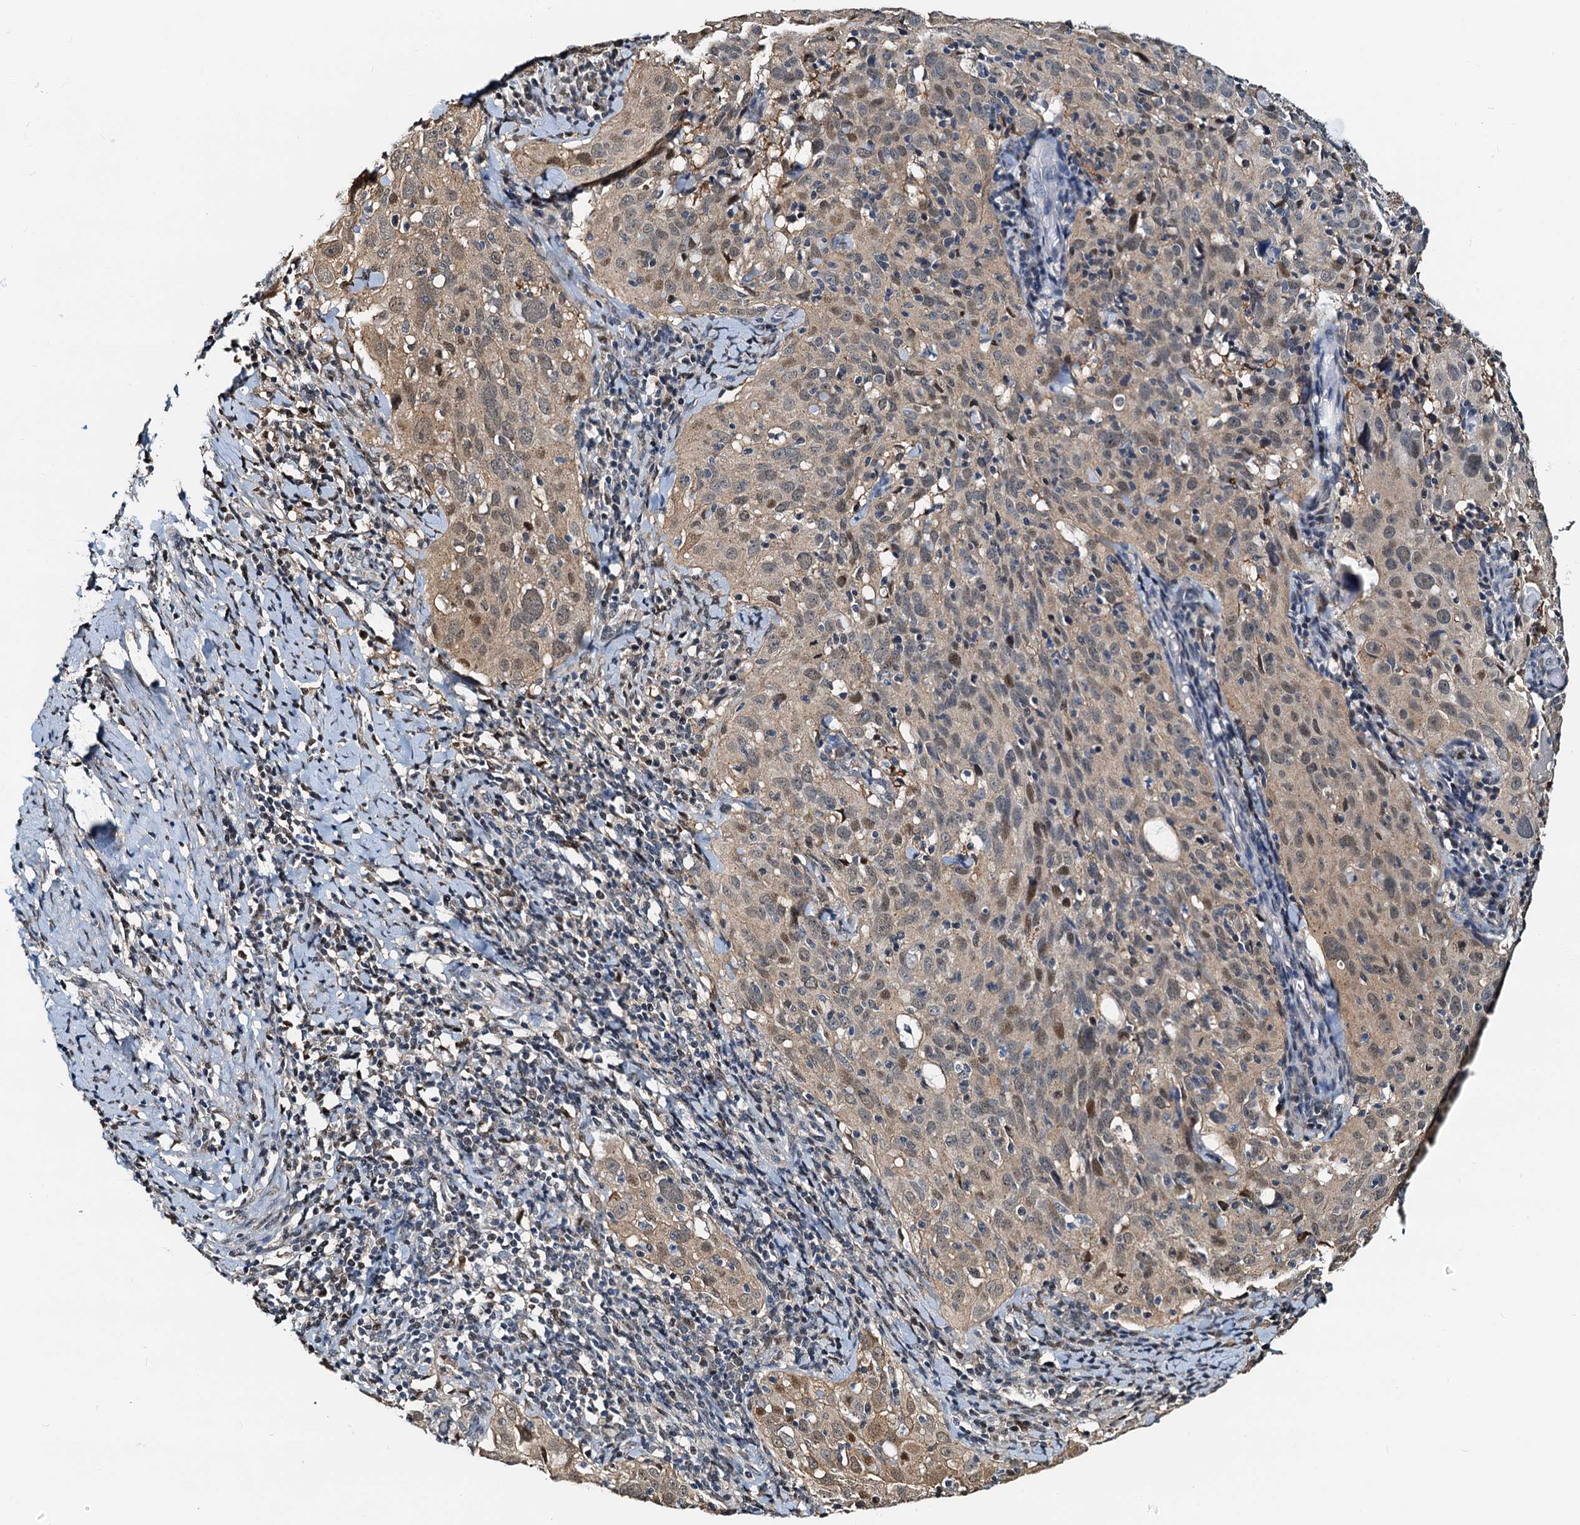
{"staining": {"intensity": "moderate", "quantity": "<25%", "location": "cytoplasmic/membranous,nuclear"}, "tissue": "cervical cancer", "cell_type": "Tumor cells", "image_type": "cancer", "snomed": [{"axis": "morphology", "description": "Squamous cell carcinoma, NOS"}, {"axis": "topography", "description": "Cervix"}], "caption": "Moderate cytoplasmic/membranous and nuclear expression is identified in approximately <25% of tumor cells in cervical squamous cell carcinoma.", "gene": "PTGES3", "patient": {"sex": "female", "age": 31}}